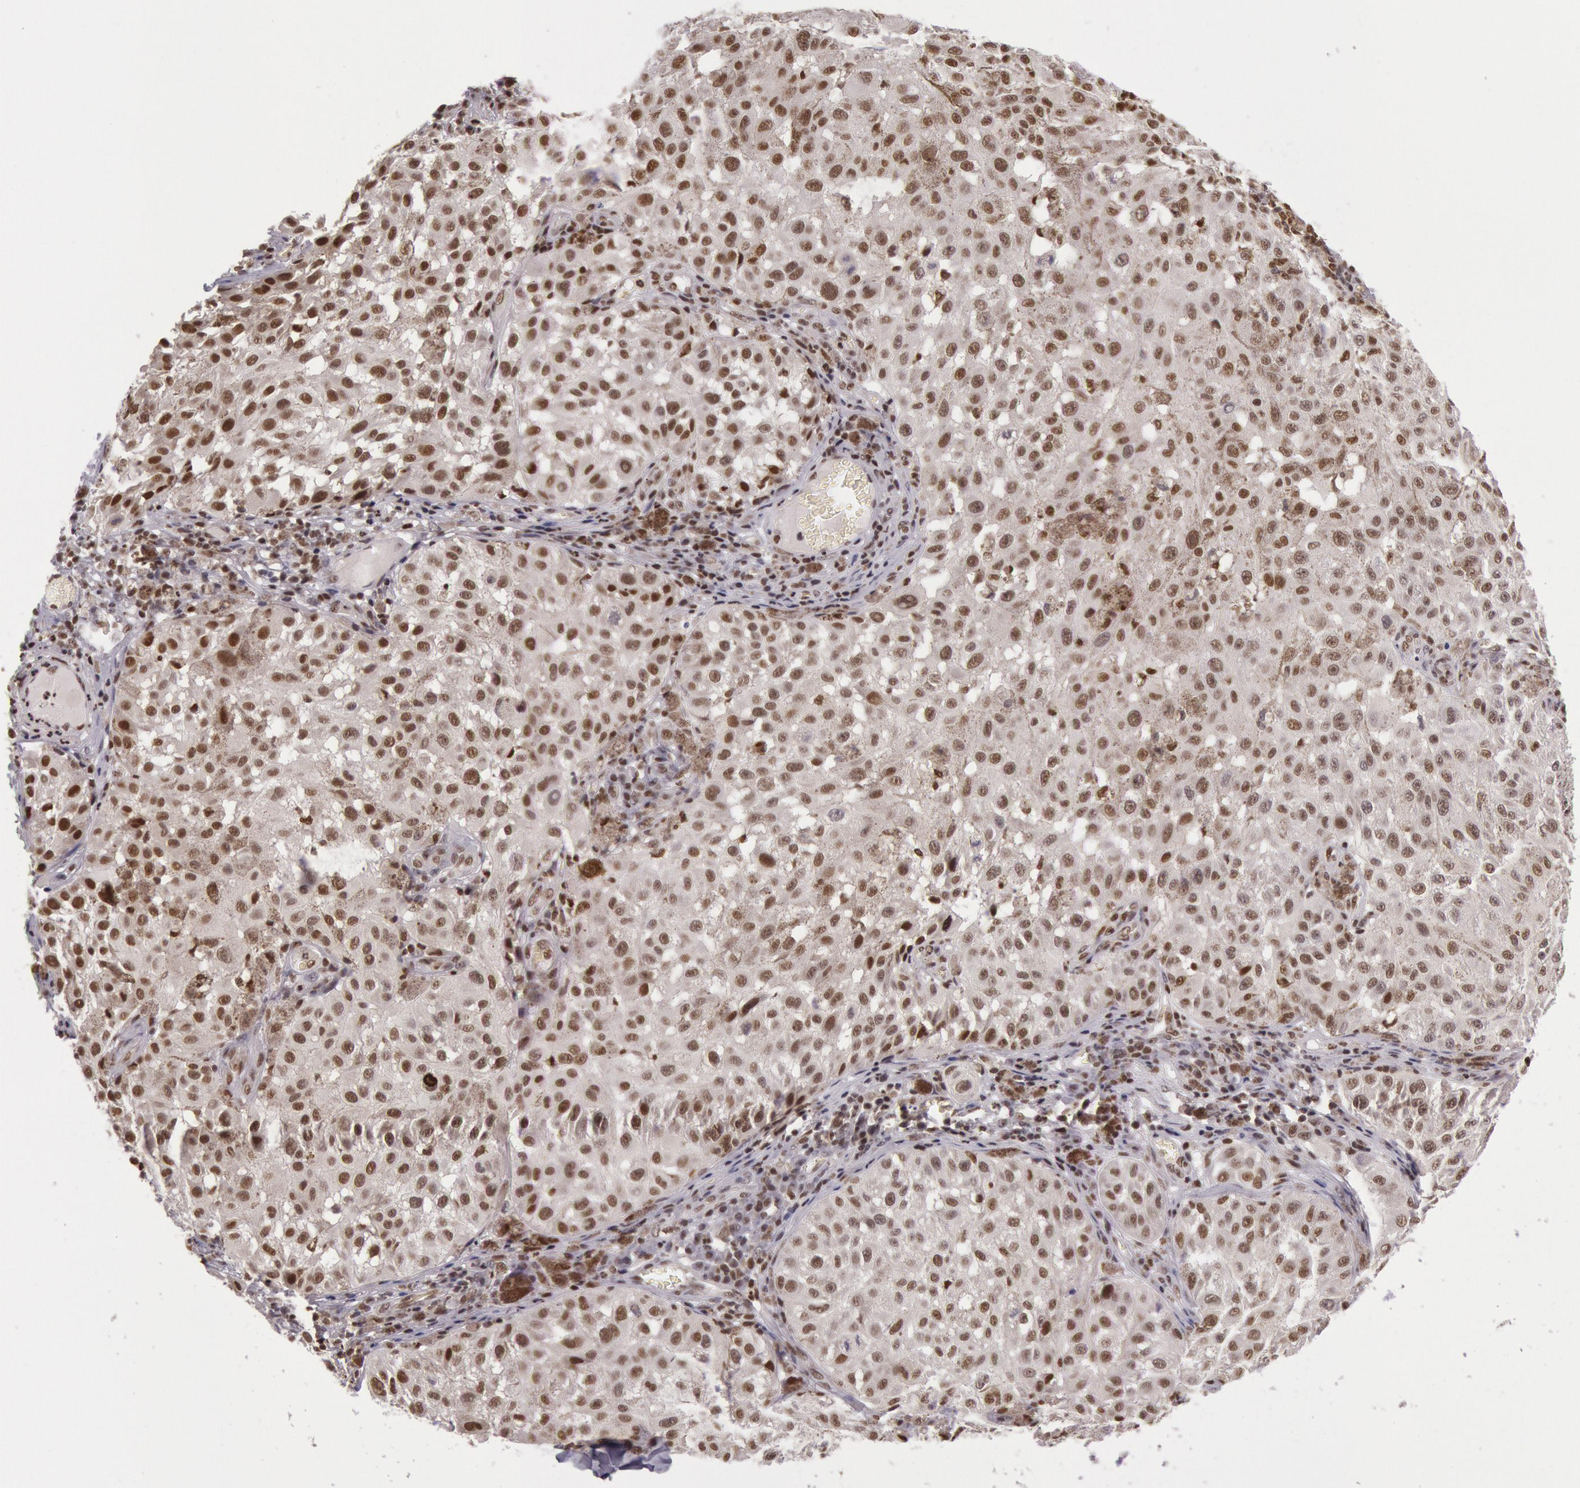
{"staining": {"intensity": "strong", "quantity": ">75%", "location": "nuclear"}, "tissue": "melanoma", "cell_type": "Tumor cells", "image_type": "cancer", "snomed": [{"axis": "morphology", "description": "Malignant melanoma, NOS"}, {"axis": "topography", "description": "Skin"}], "caption": "A brown stain labels strong nuclear positivity of a protein in human malignant melanoma tumor cells. The staining was performed using DAB (3,3'-diaminobenzidine), with brown indicating positive protein expression. Nuclei are stained blue with hematoxylin.", "gene": "ESS2", "patient": {"sex": "female", "age": 64}}